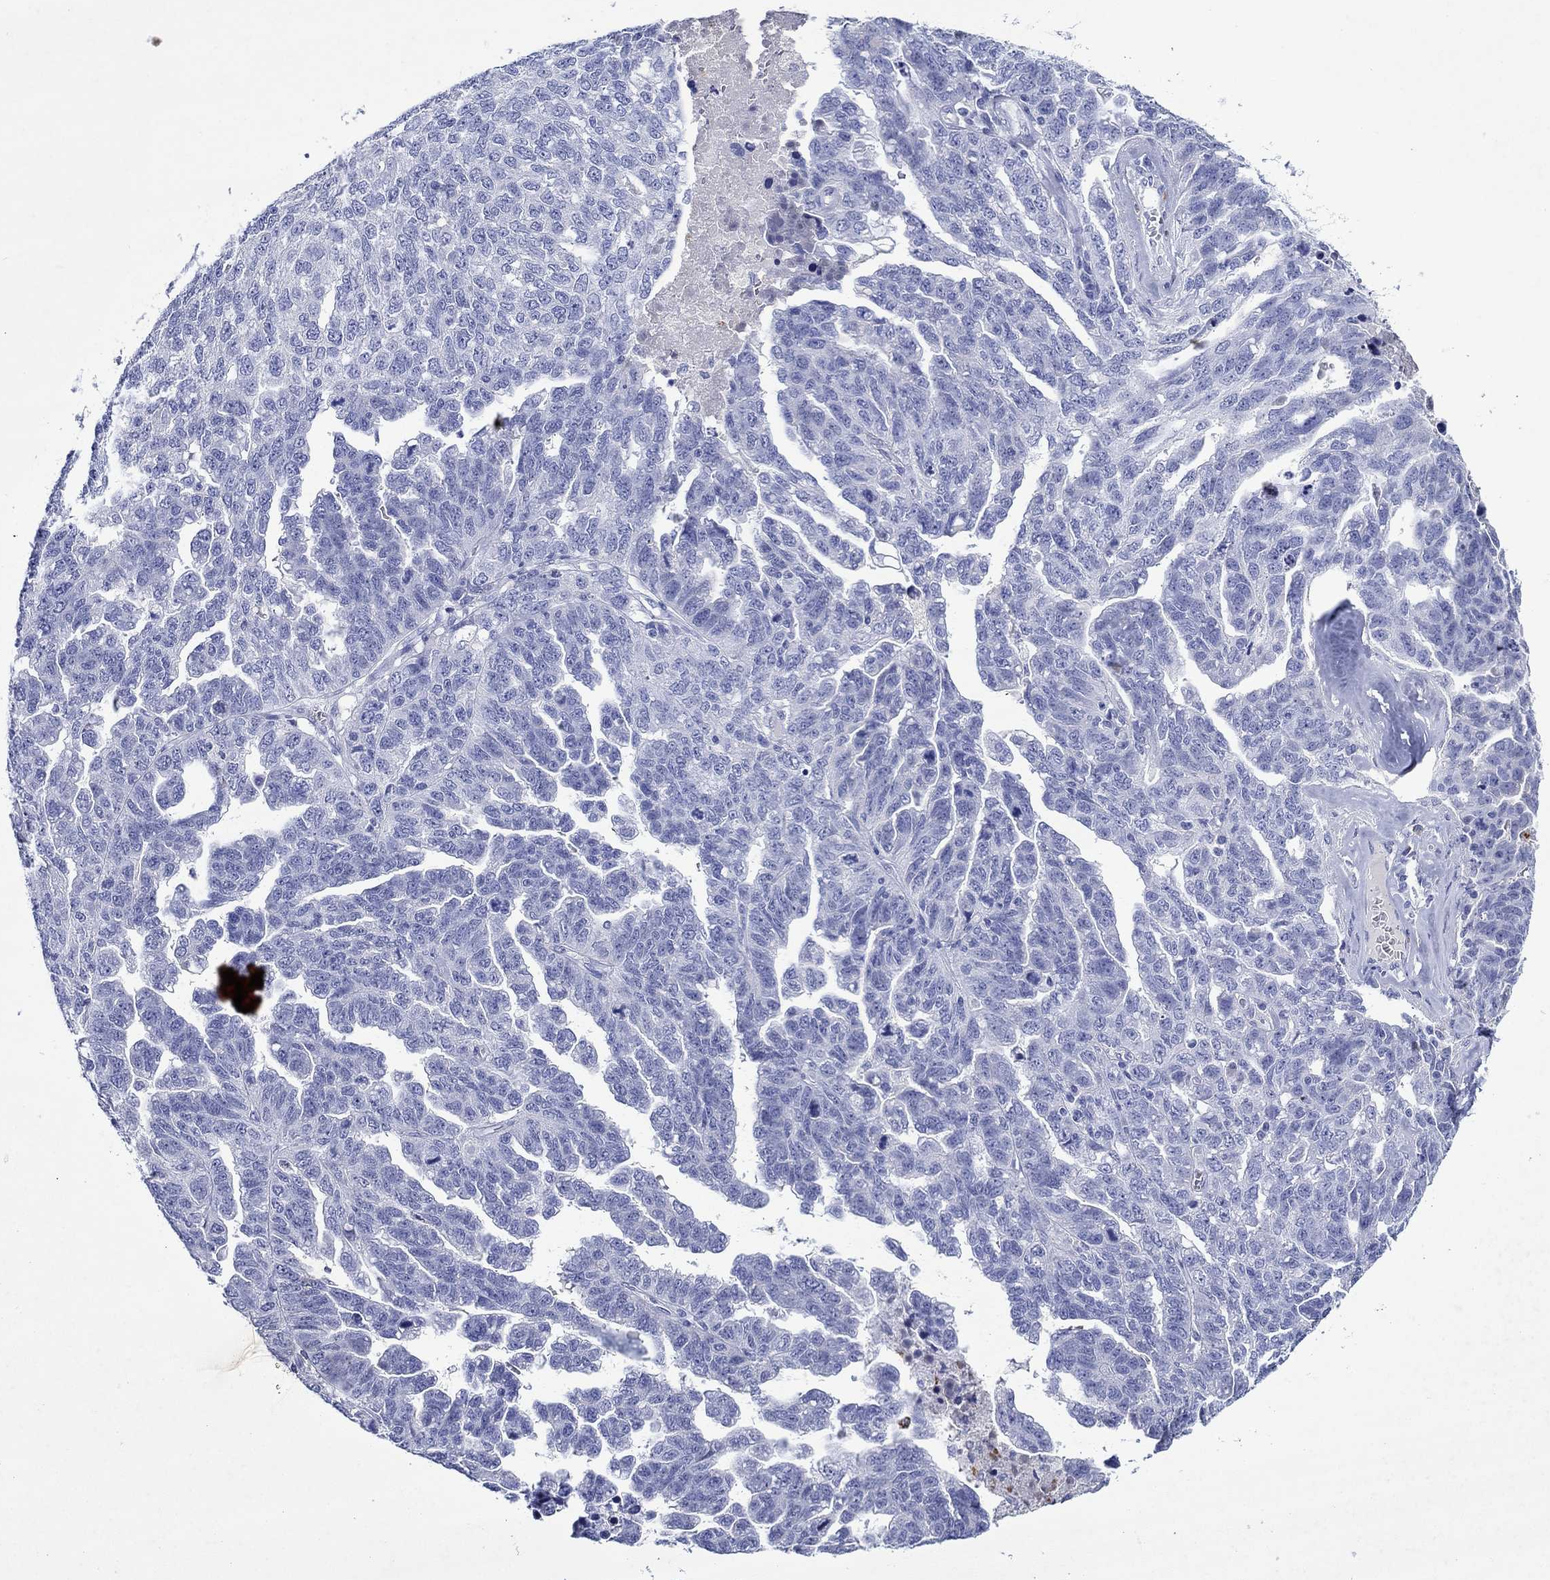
{"staining": {"intensity": "negative", "quantity": "none", "location": "none"}, "tissue": "ovarian cancer", "cell_type": "Tumor cells", "image_type": "cancer", "snomed": [{"axis": "morphology", "description": "Cystadenocarcinoma, serous, NOS"}, {"axis": "topography", "description": "Ovary"}], "caption": "Histopathology image shows no protein expression in tumor cells of serous cystadenocarcinoma (ovarian) tissue. (Brightfield microscopy of DAB immunohistochemistry at high magnification).", "gene": "EPX", "patient": {"sex": "female", "age": 71}}